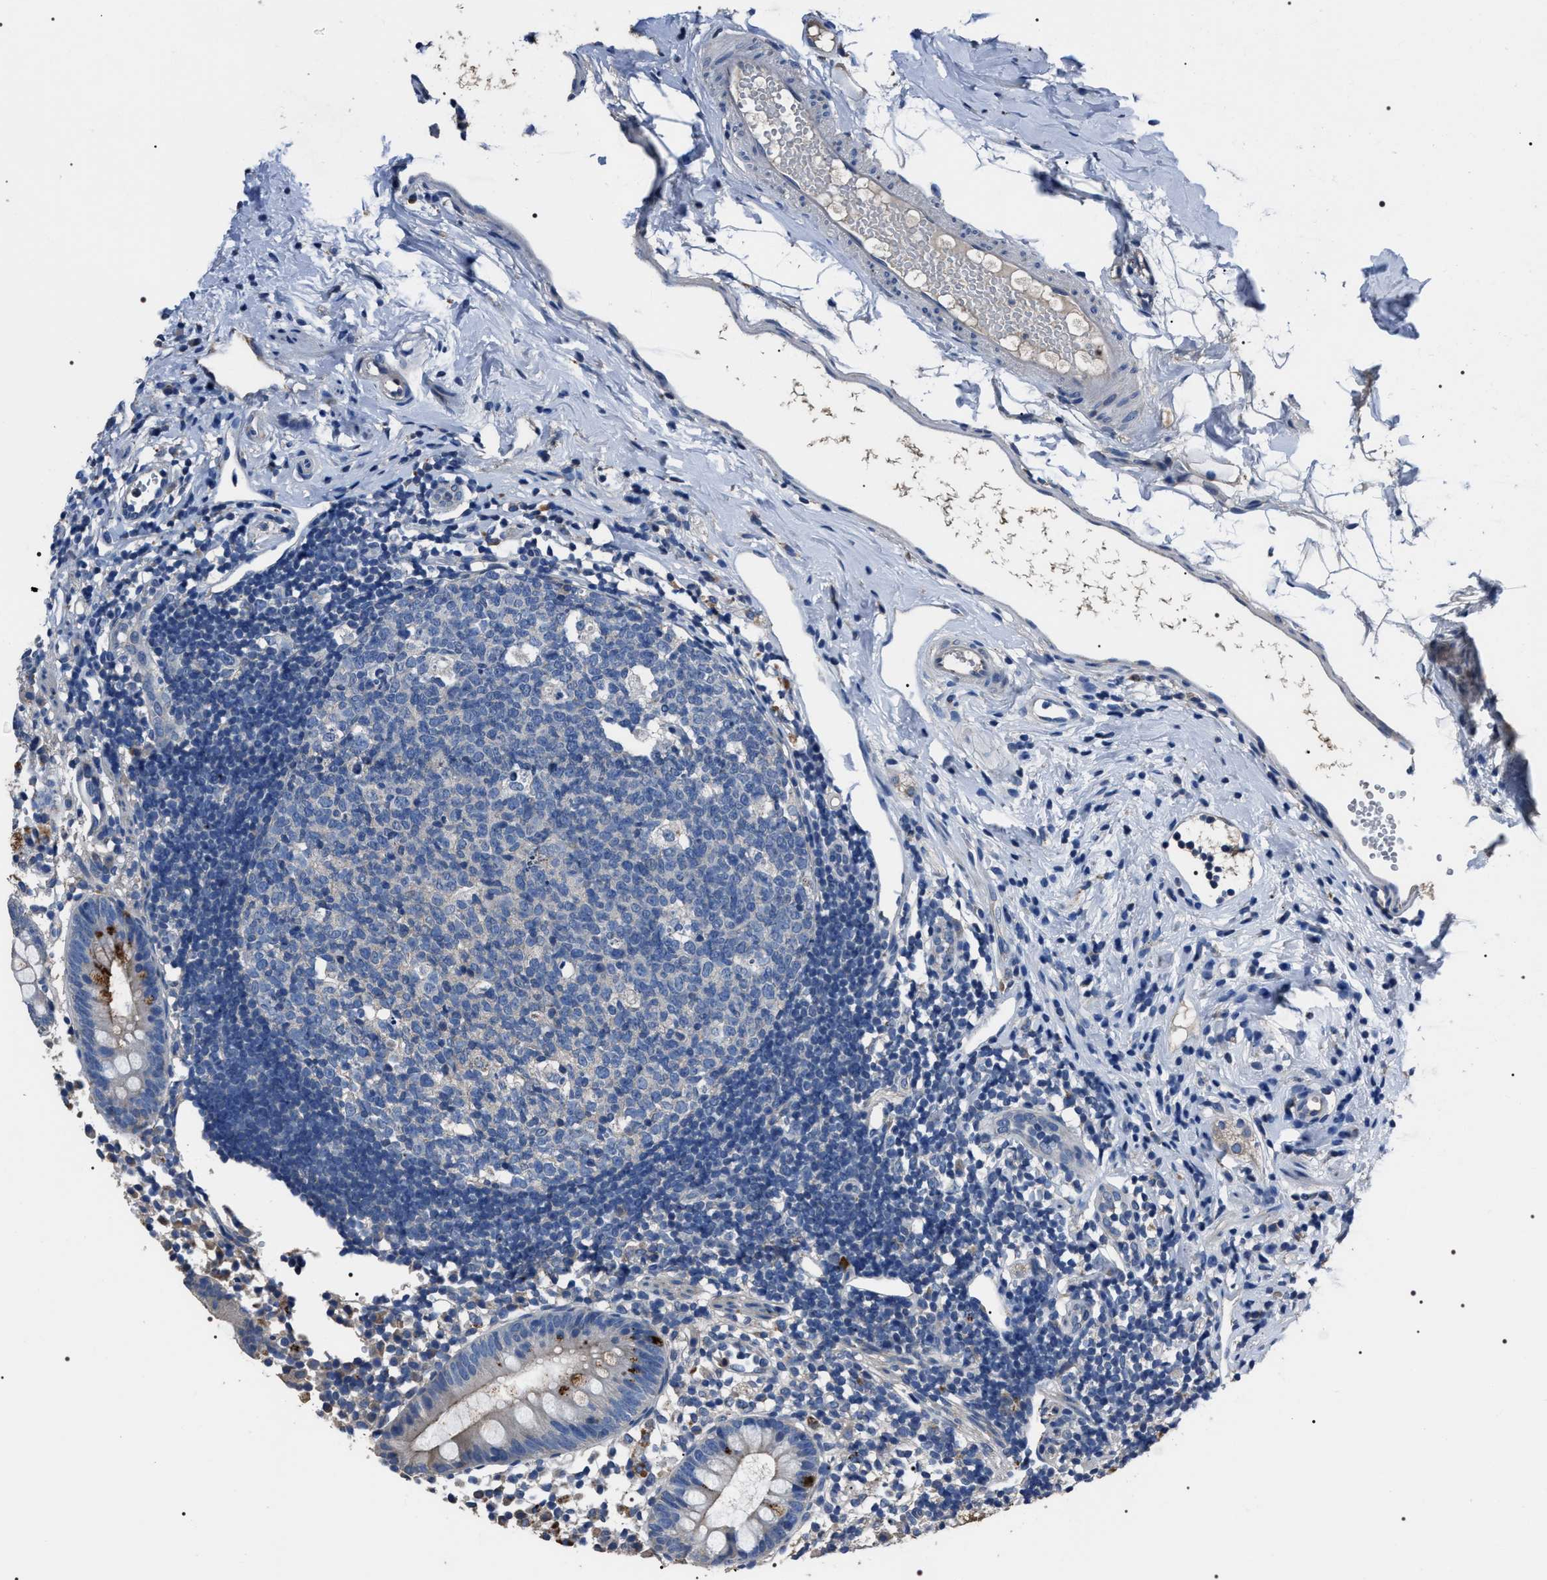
{"staining": {"intensity": "moderate", "quantity": "25%-75%", "location": "cytoplasmic/membranous"}, "tissue": "appendix", "cell_type": "Glandular cells", "image_type": "normal", "snomed": [{"axis": "morphology", "description": "Normal tissue, NOS"}, {"axis": "topography", "description": "Appendix"}], "caption": "A brown stain highlights moderate cytoplasmic/membranous expression of a protein in glandular cells of unremarkable human appendix. Nuclei are stained in blue.", "gene": "TRIM54", "patient": {"sex": "female", "age": 20}}